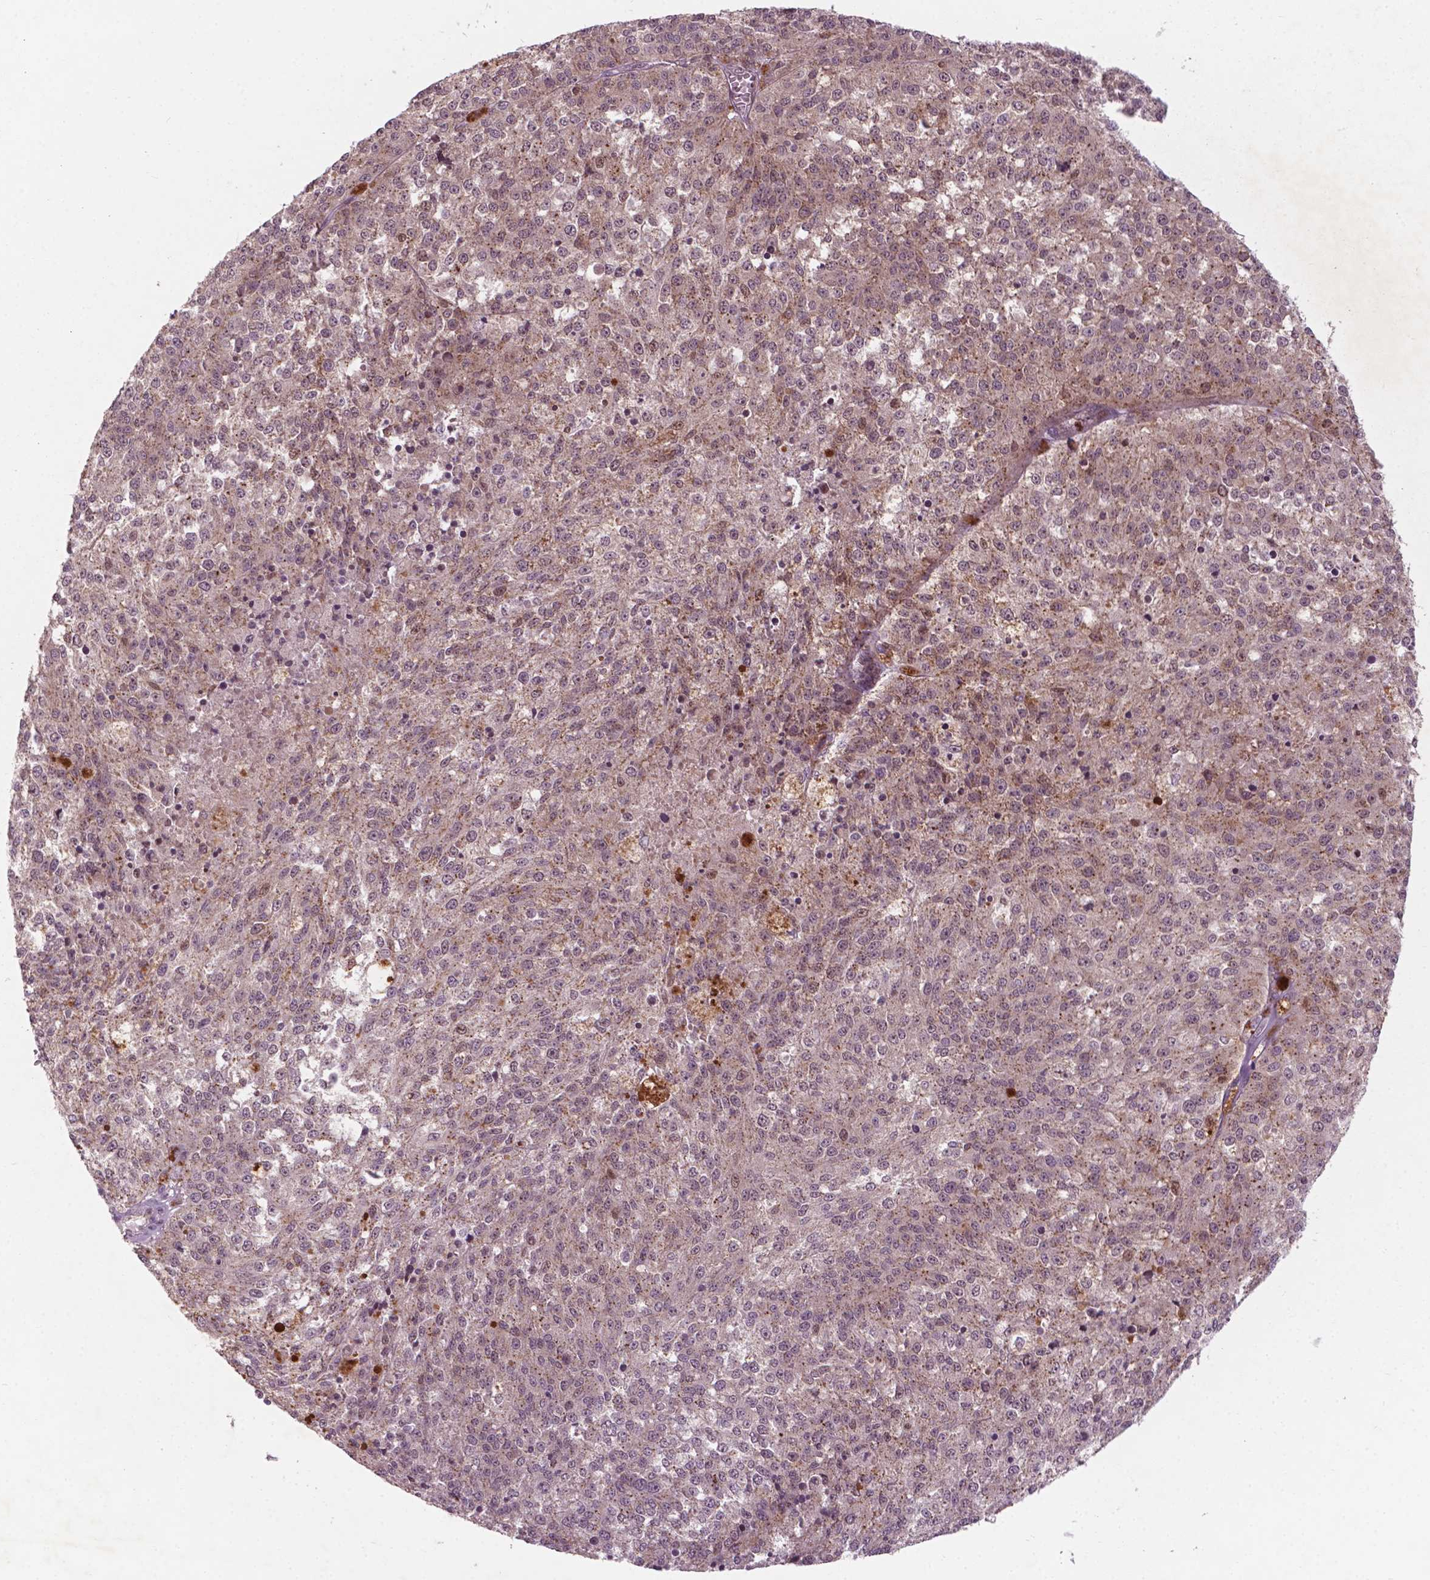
{"staining": {"intensity": "negative", "quantity": "none", "location": "none"}, "tissue": "melanoma", "cell_type": "Tumor cells", "image_type": "cancer", "snomed": [{"axis": "morphology", "description": "Malignant melanoma, Metastatic site"}, {"axis": "topography", "description": "Lymph node"}], "caption": "Immunohistochemistry (IHC) of melanoma shows no expression in tumor cells. (DAB immunohistochemistry (IHC) visualized using brightfield microscopy, high magnification).", "gene": "NFAT5", "patient": {"sex": "female", "age": 64}}